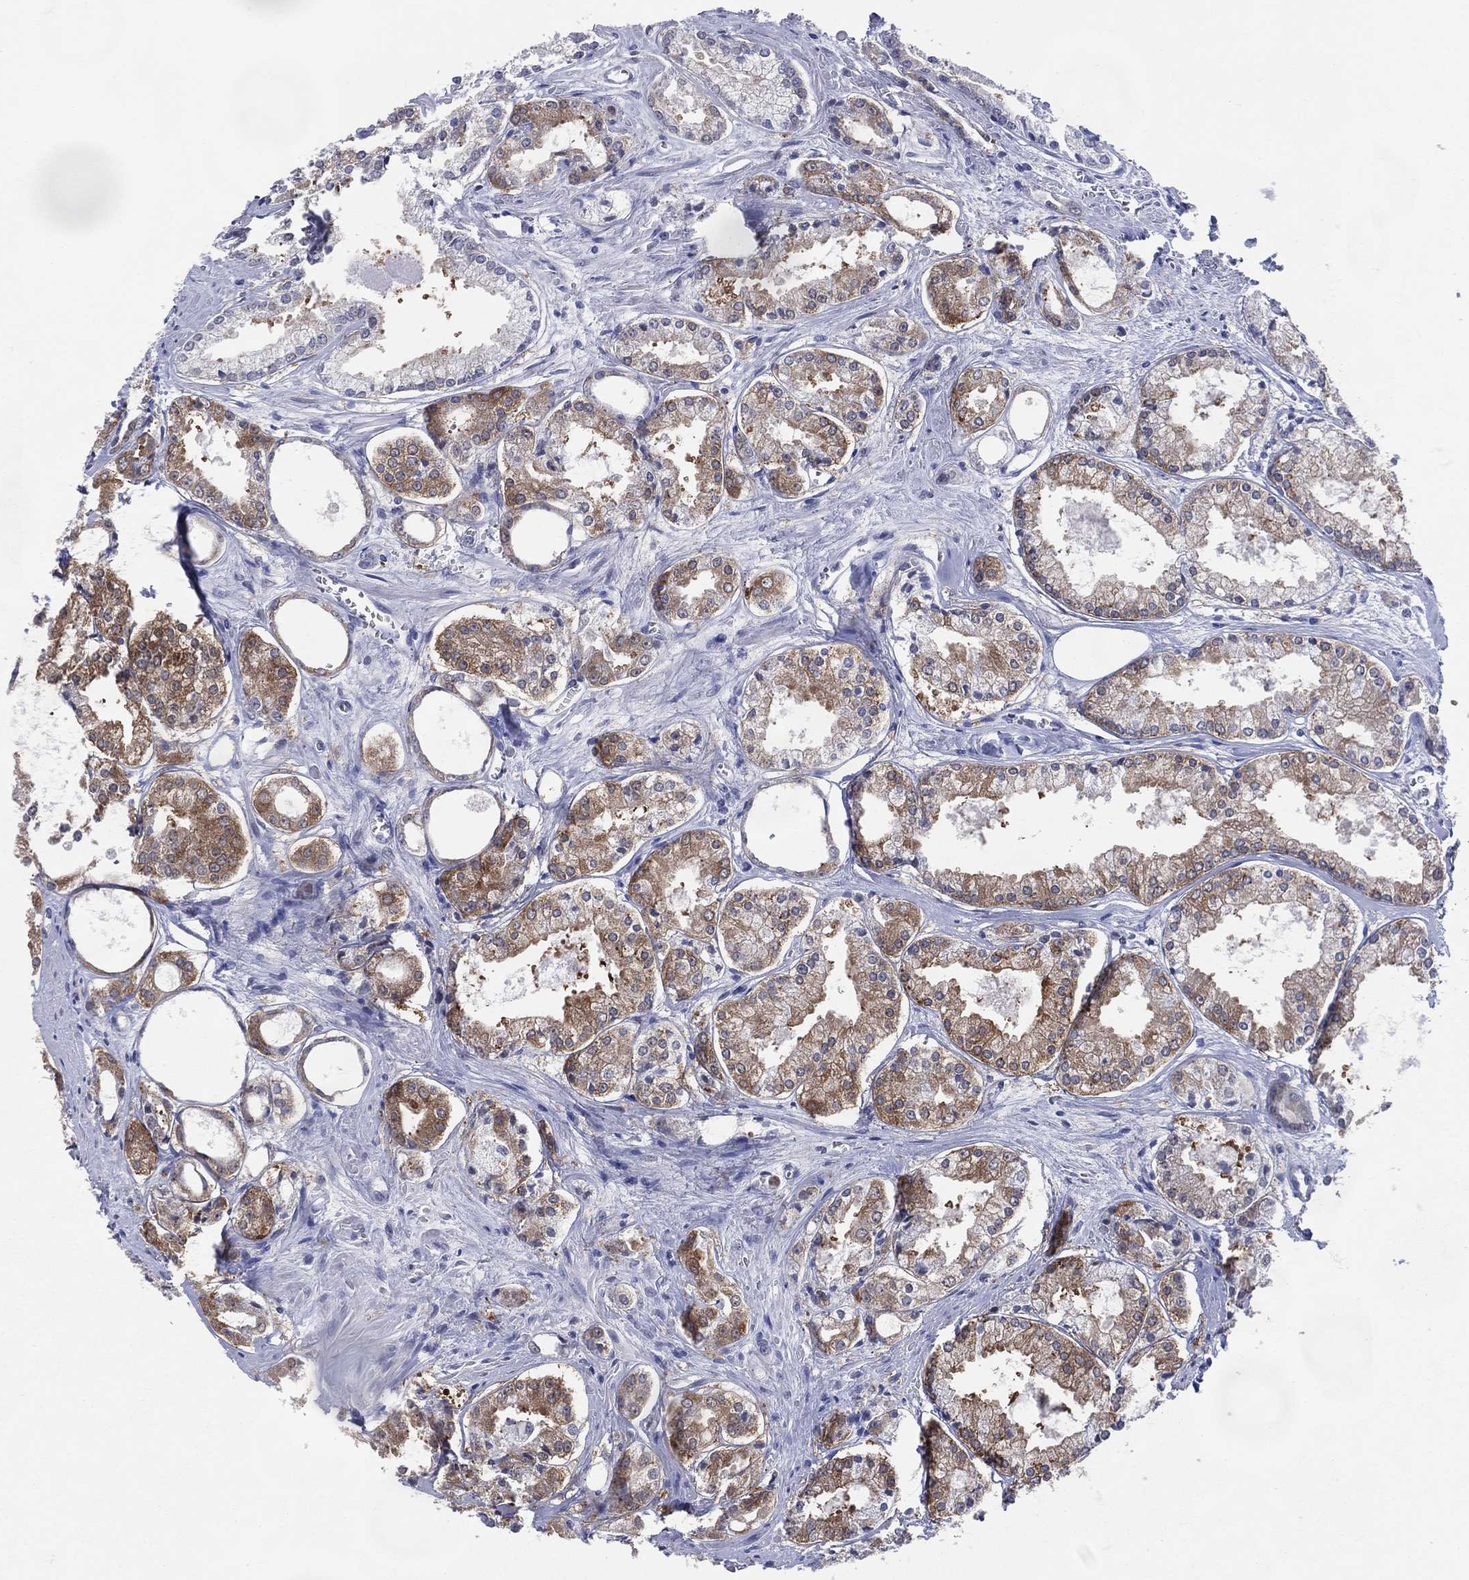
{"staining": {"intensity": "moderate", "quantity": ">75%", "location": "cytoplasmic/membranous"}, "tissue": "prostate cancer", "cell_type": "Tumor cells", "image_type": "cancer", "snomed": [{"axis": "morphology", "description": "Adenocarcinoma, NOS"}, {"axis": "topography", "description": "Prostate"}], "caption": "Human adenocarcinoma (prostate) stained with a protein marker reveals moderate staining in tumor cells.", "gene": "CFAP58", "patient": {"sex": "male", "age": 72}}